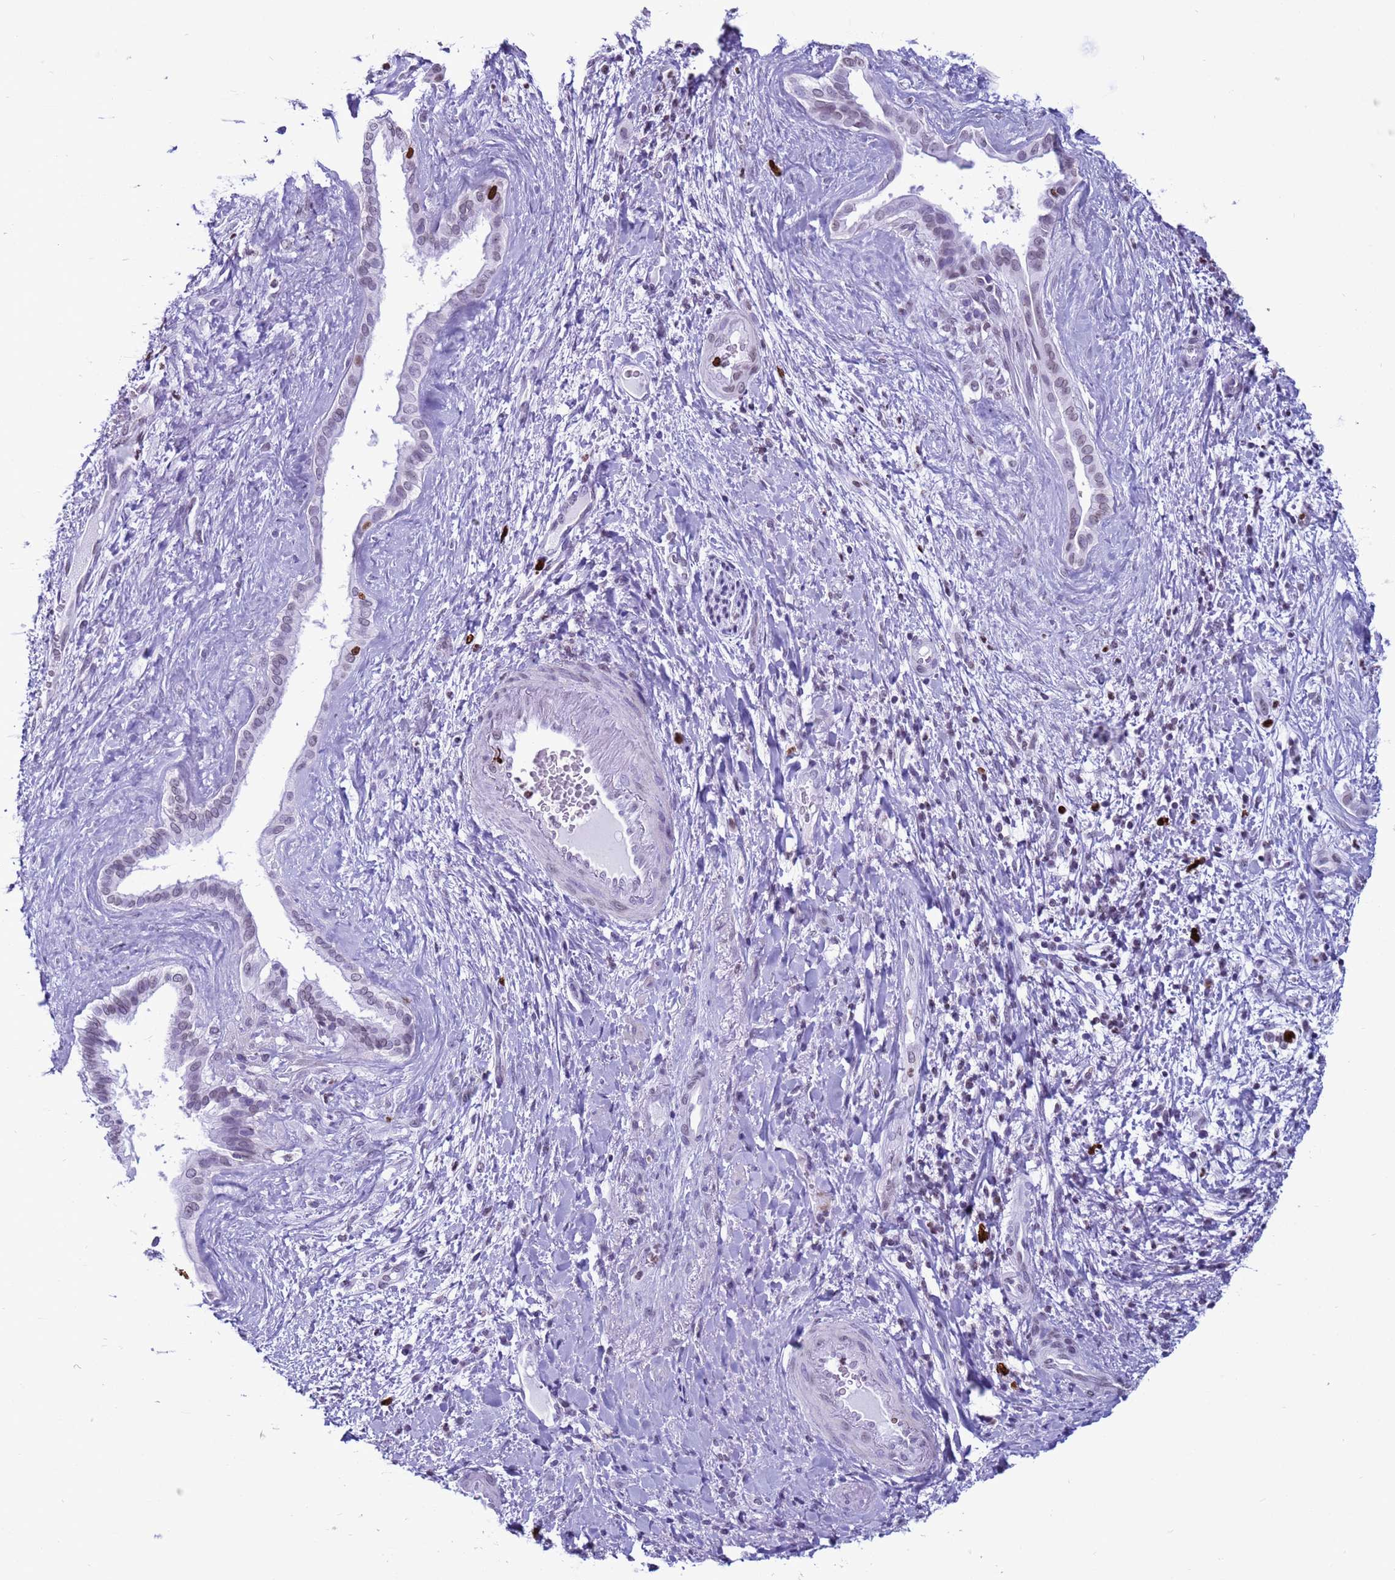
{"staining": {"intensity": "strong", "quantity": "<25%", "location": "nuclear"}, "tissue": "liver cancer", "cell_type": "Tumor cells", "image_type": "cancer", "snomed": [{"axis": "morphology", "description": "Cholangiocarcinoma"}, {"axis": "topography", "description": "Liver"}], "caption": "Liver cancer was stained to show a protein in brown. There is medium levels of strong nuclear staining in approximately <25% of tumor cells. Nuclei are stained in blue.", "gene": "H4C8", "patient": {"sex": "male", "age": 67}}